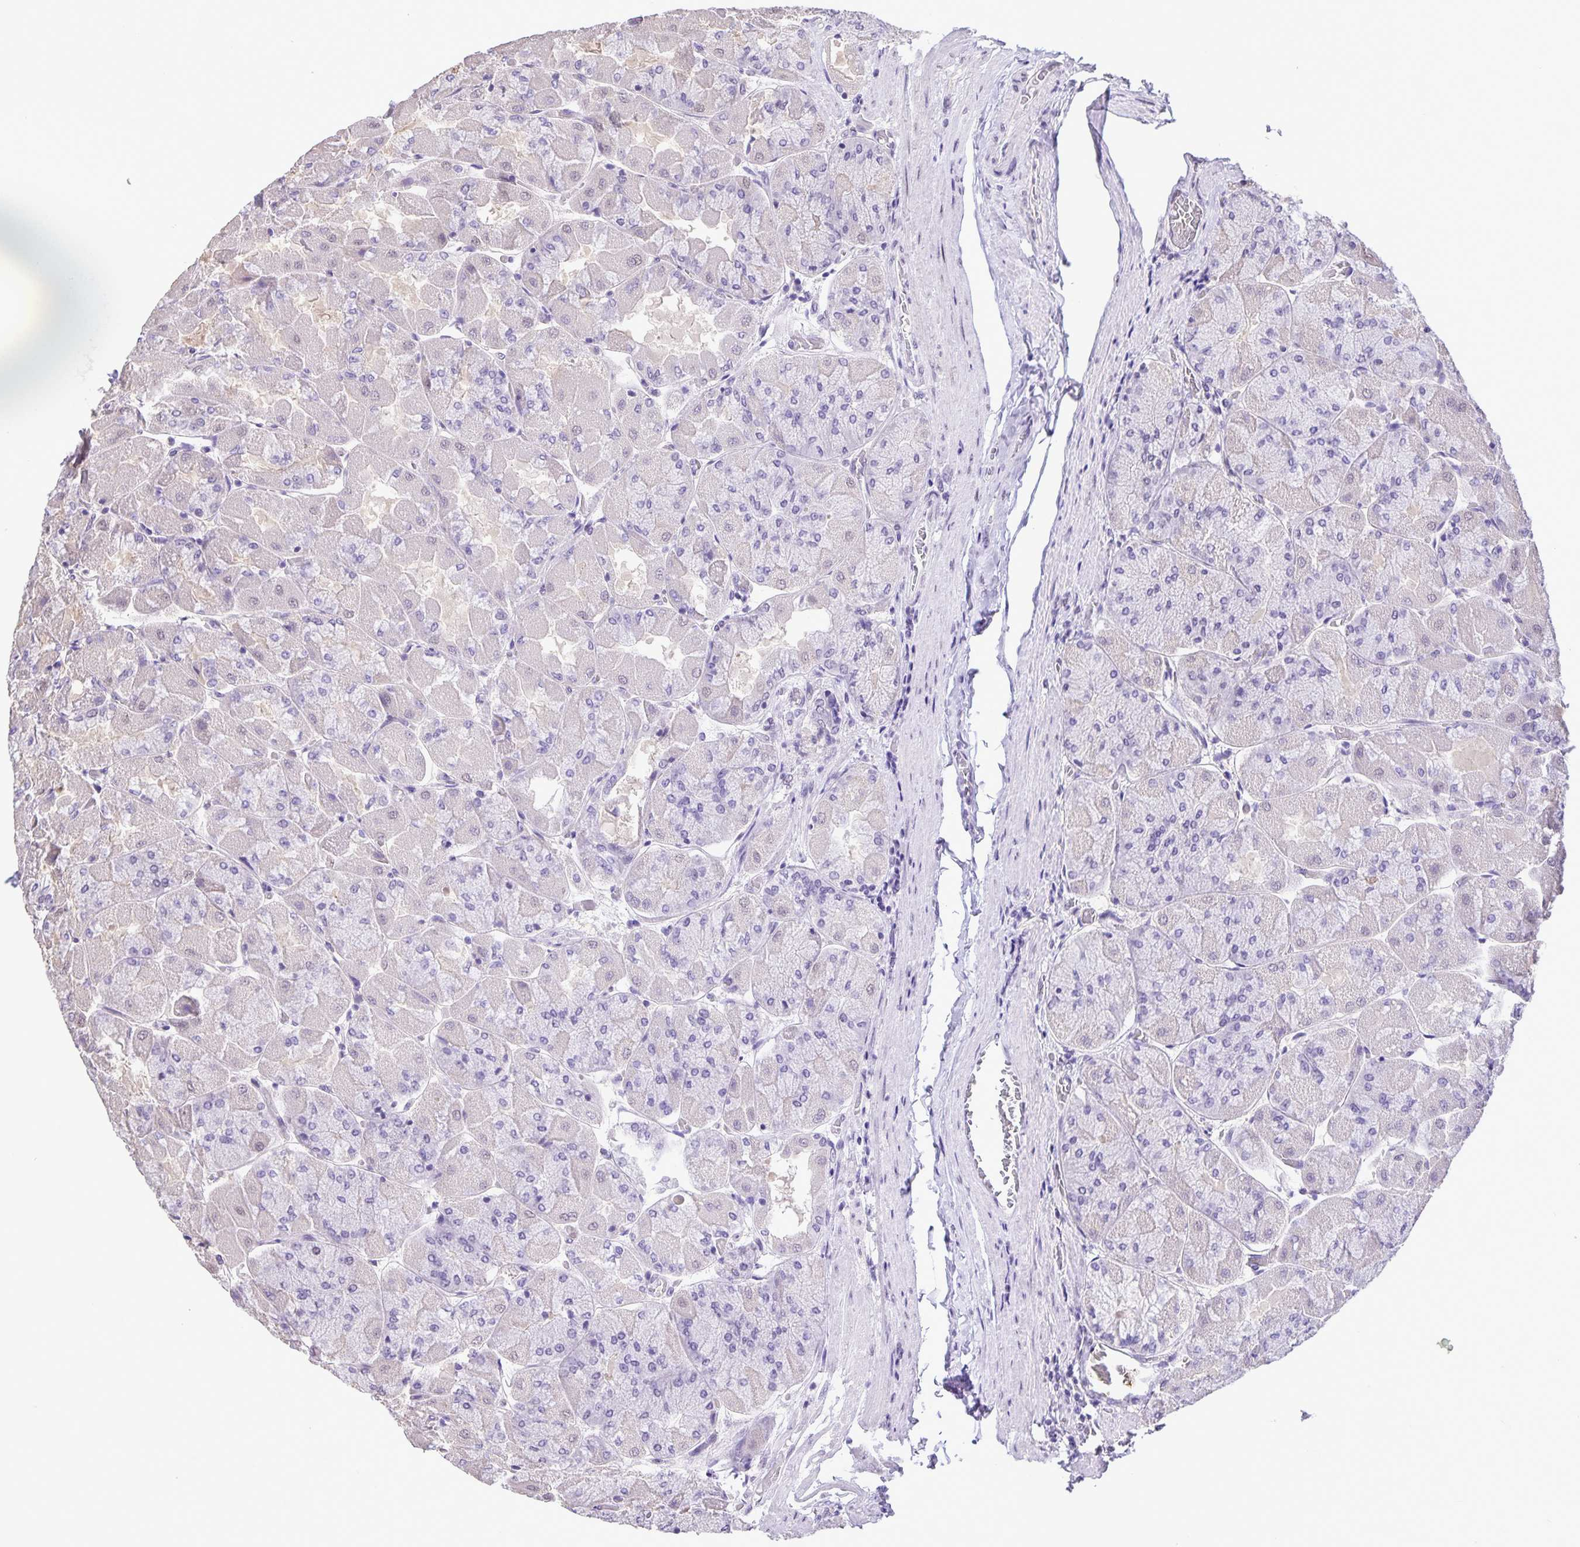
{"staining": {"intensity": "weak", "quantity": "<25%", "location": "nuclear"}, "tissue": "stomach", "cell_type": "Glandular cells", "image_type": "normal", "snomed": [{"axis": "morphology", "description": "Normal tissue, NOS"}, {"axis": "topography", "description": "Stomach"}], "caption": "Immunohistochemistry photomicrograph of normal stomach: stomach stained with DAB exhibits no significant protein positivity in glandular cells.", "gene": "ONECUT2", "patient": {"sex": "female", "age": 61}}